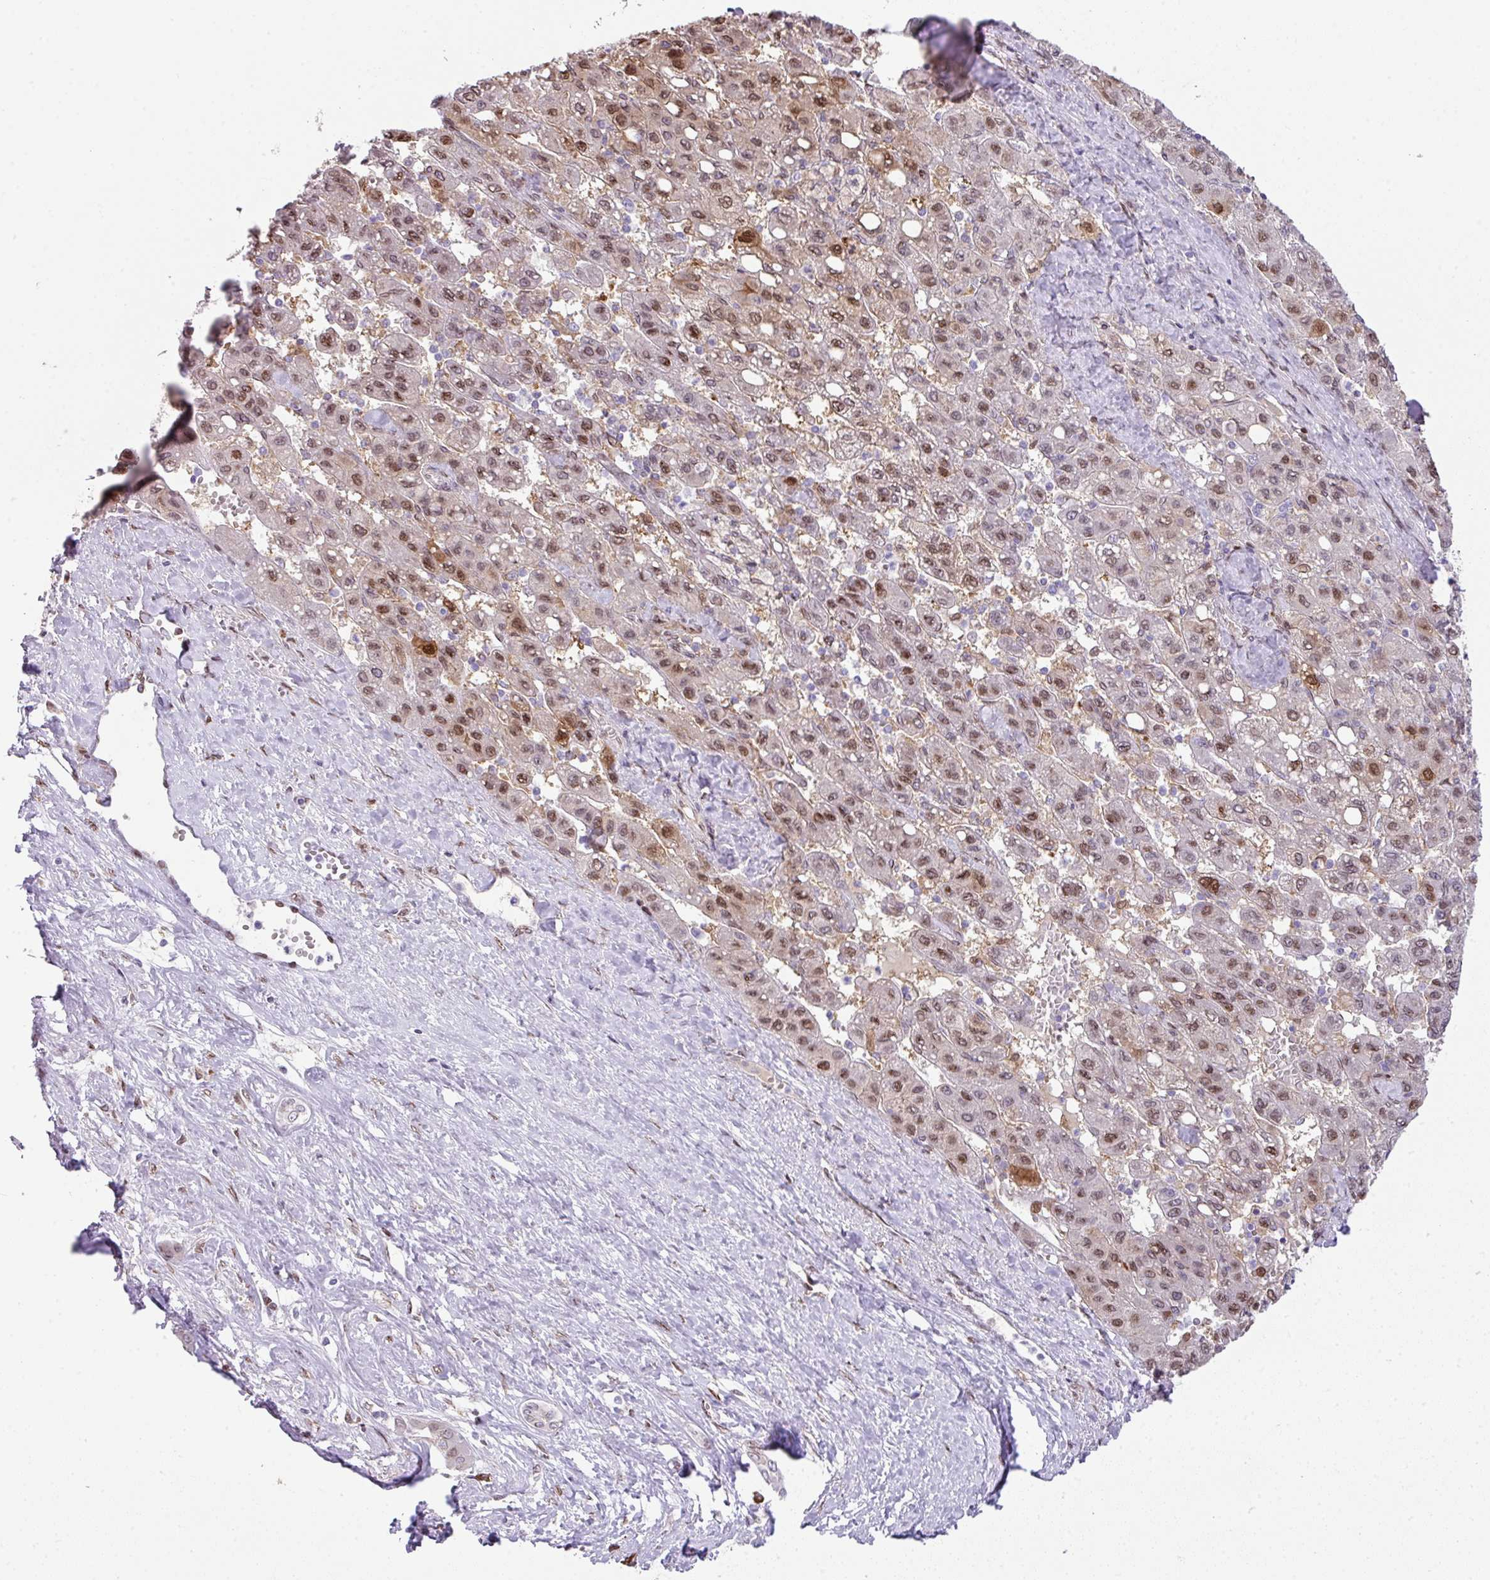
{"staining": {"intensity": "moderate", "quantity": ">75%", "location": "nuclear"}, "tissue": "liver cancer", "cell_type": "Tumor cells", "image_type": "cancer", "snomed": [{"axis": "morphology", "description": "Carcinoma, Hepatocellular, NOS"}, {"axis": "topography", "description": "Liver"}], "caption": "A micrograph showing moderate nuclear expression in approximately >75% of tumor cells in liver cancer, as visualized by brown immunohistochemical staining.", "gene": "PLK1", "patient": {"sex": "female", "age": 82}}